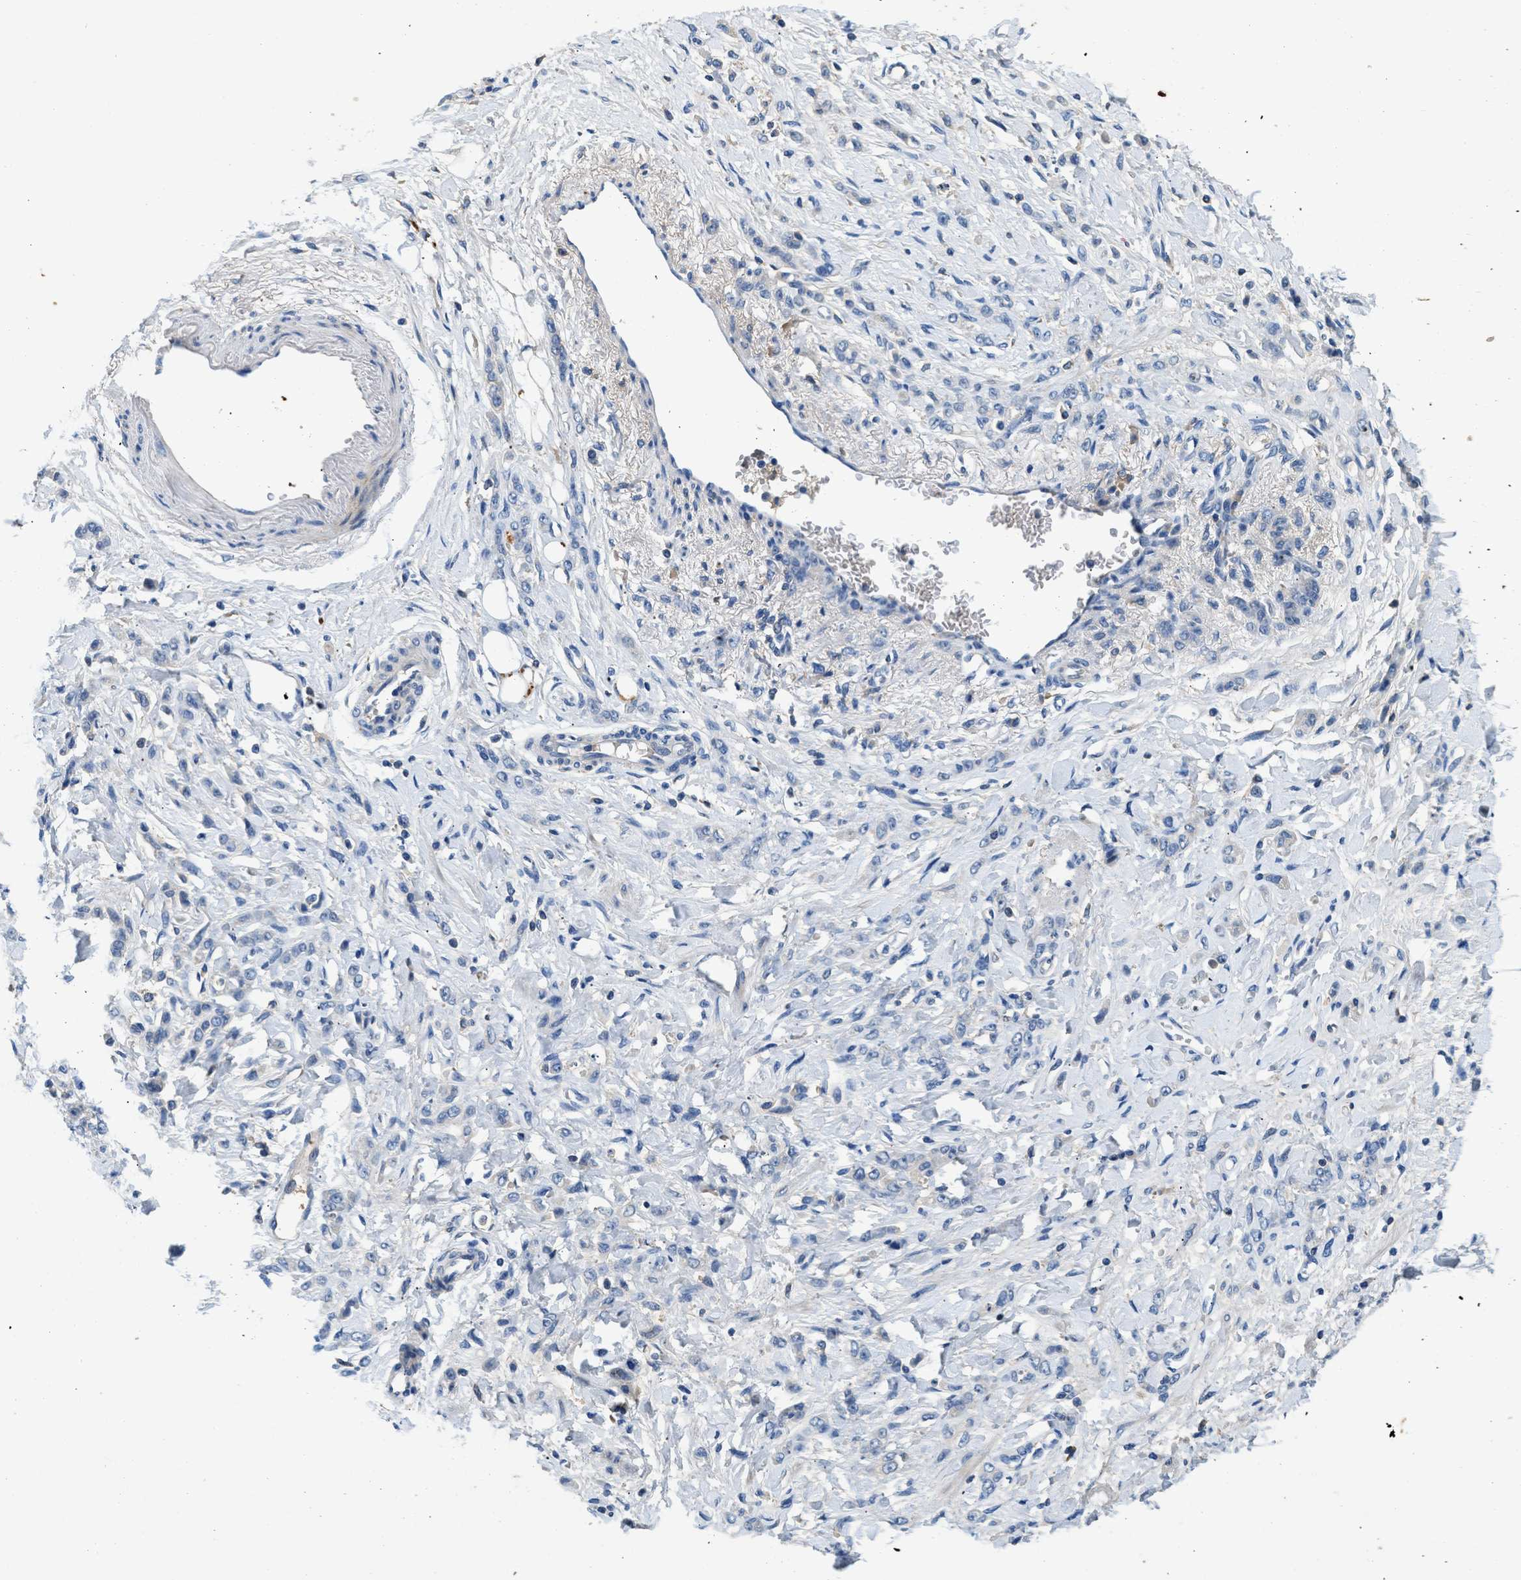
{"staining": {"intensity": "negative", "quantity": "none", "location": "none"}, "tissue": "stomach cancer", "cell_type": "Tumor cells", "image_type": "cancer", "snomed": [{"axis": "morphology", "description": "Normal tissue, NOS"}, {"axis": "morphology", "description": "Adenocarcinoma, NOS"}, {"axis": "topography", "description": "Stomach"}], "caption": "This histopathology image is of stomach cancer stained with IHC to label a protein in brown with the nuclei are counter-stained blue. There is no expression in tumor cells.", "gene": "RWDD2B", "patient": {"sex": "male", "age": 82}}